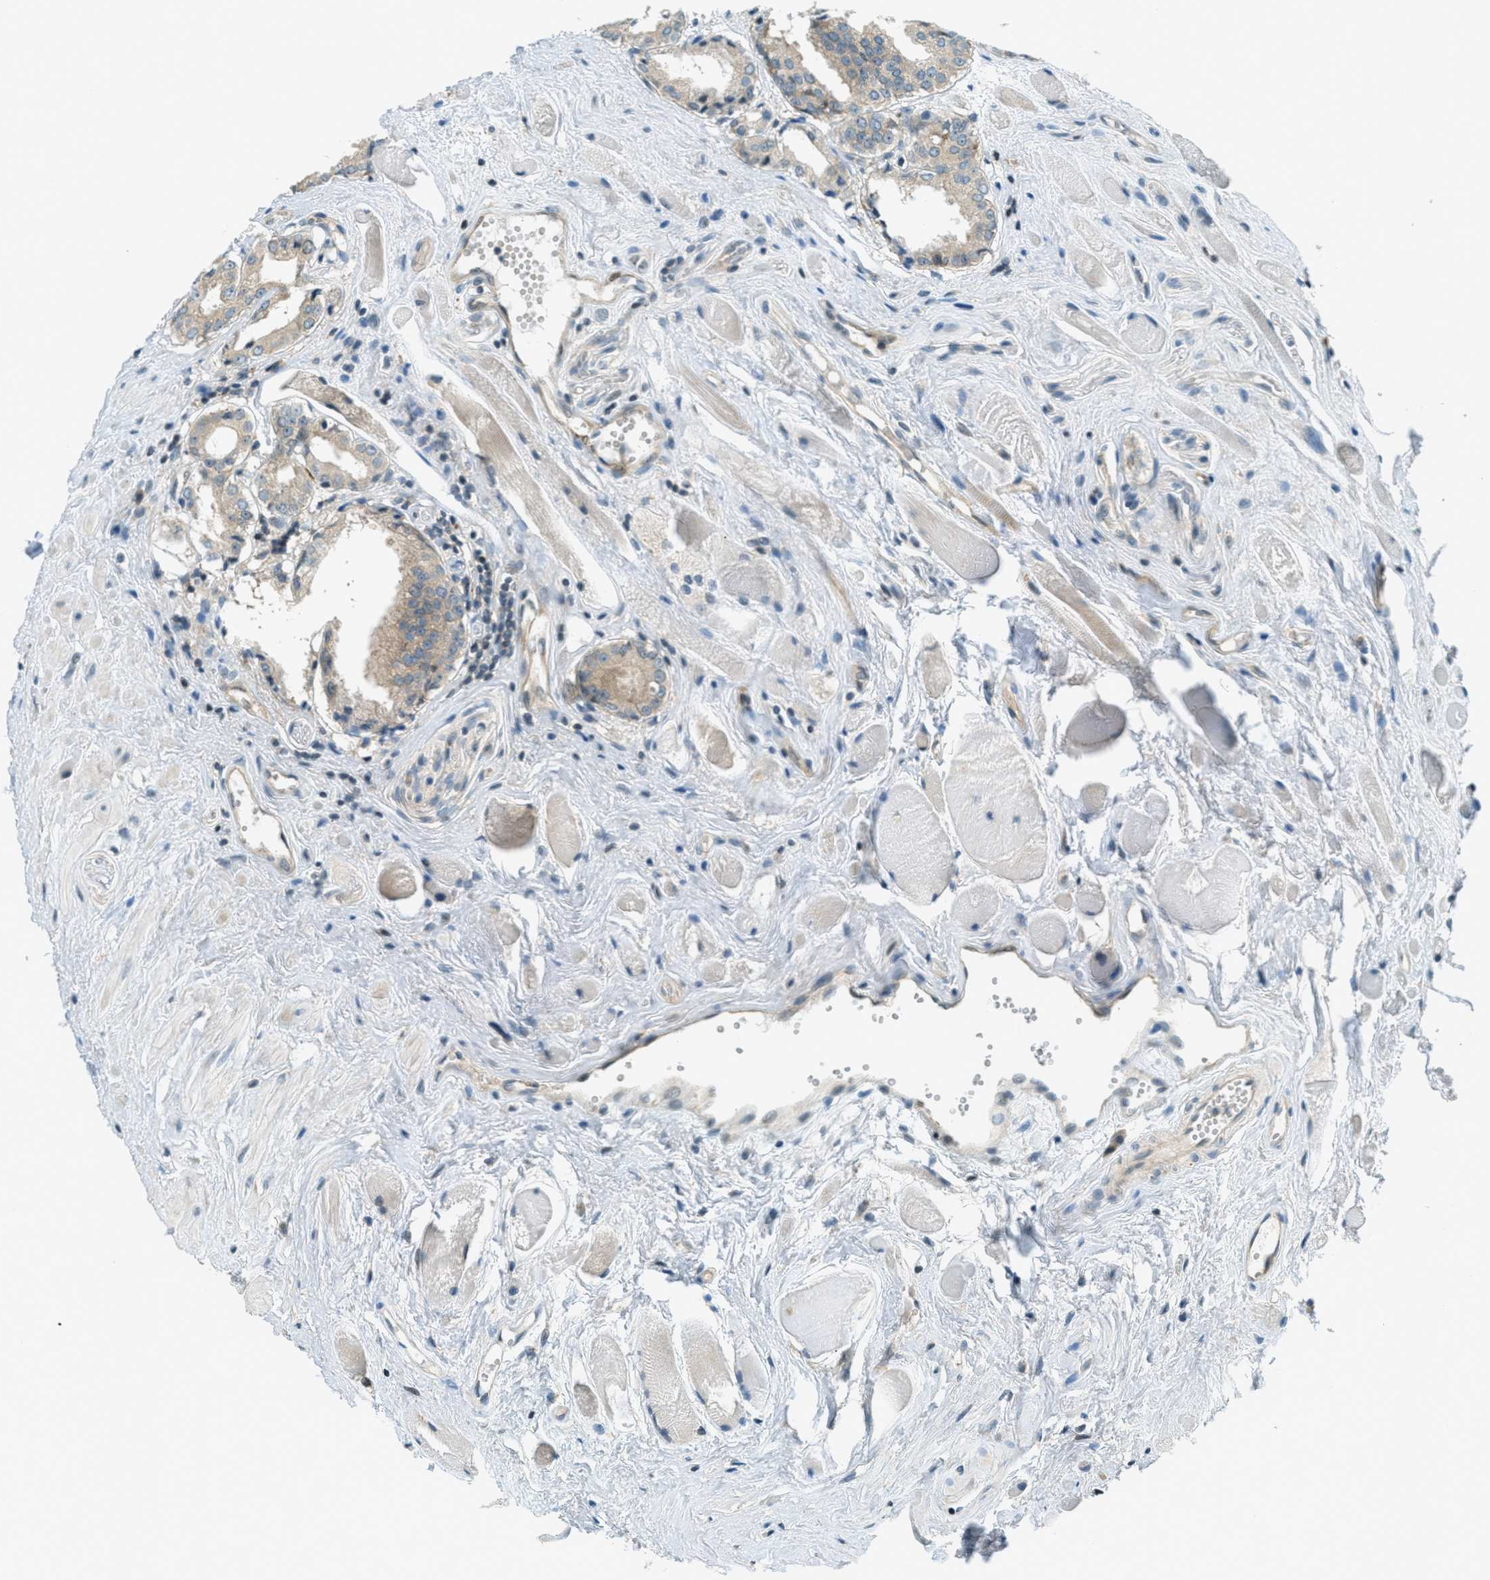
{"staining": {"intensity": "weak", "quantity": ">75%", "location": "cytoplasmic/membranous"}, "tissue": "prostate cancer", "cell_type": "Tumor cells", "image_type": "cancer", "snomed": [{"axis": "morphology", "description": "Adenocarcinoma, Low grade"}, {"axis": "topography", "description": "Prostate"}], "caption": "Immunohistochemical staining of human prostate cancer (low-grade adenocarcinoma) exhibits low levels of weak cytoplasmic/membranous protein positivity in approximately >75% of tumor cells.", "gene": "PTPN23", "patient": {"sex": "male", "age": 57}}